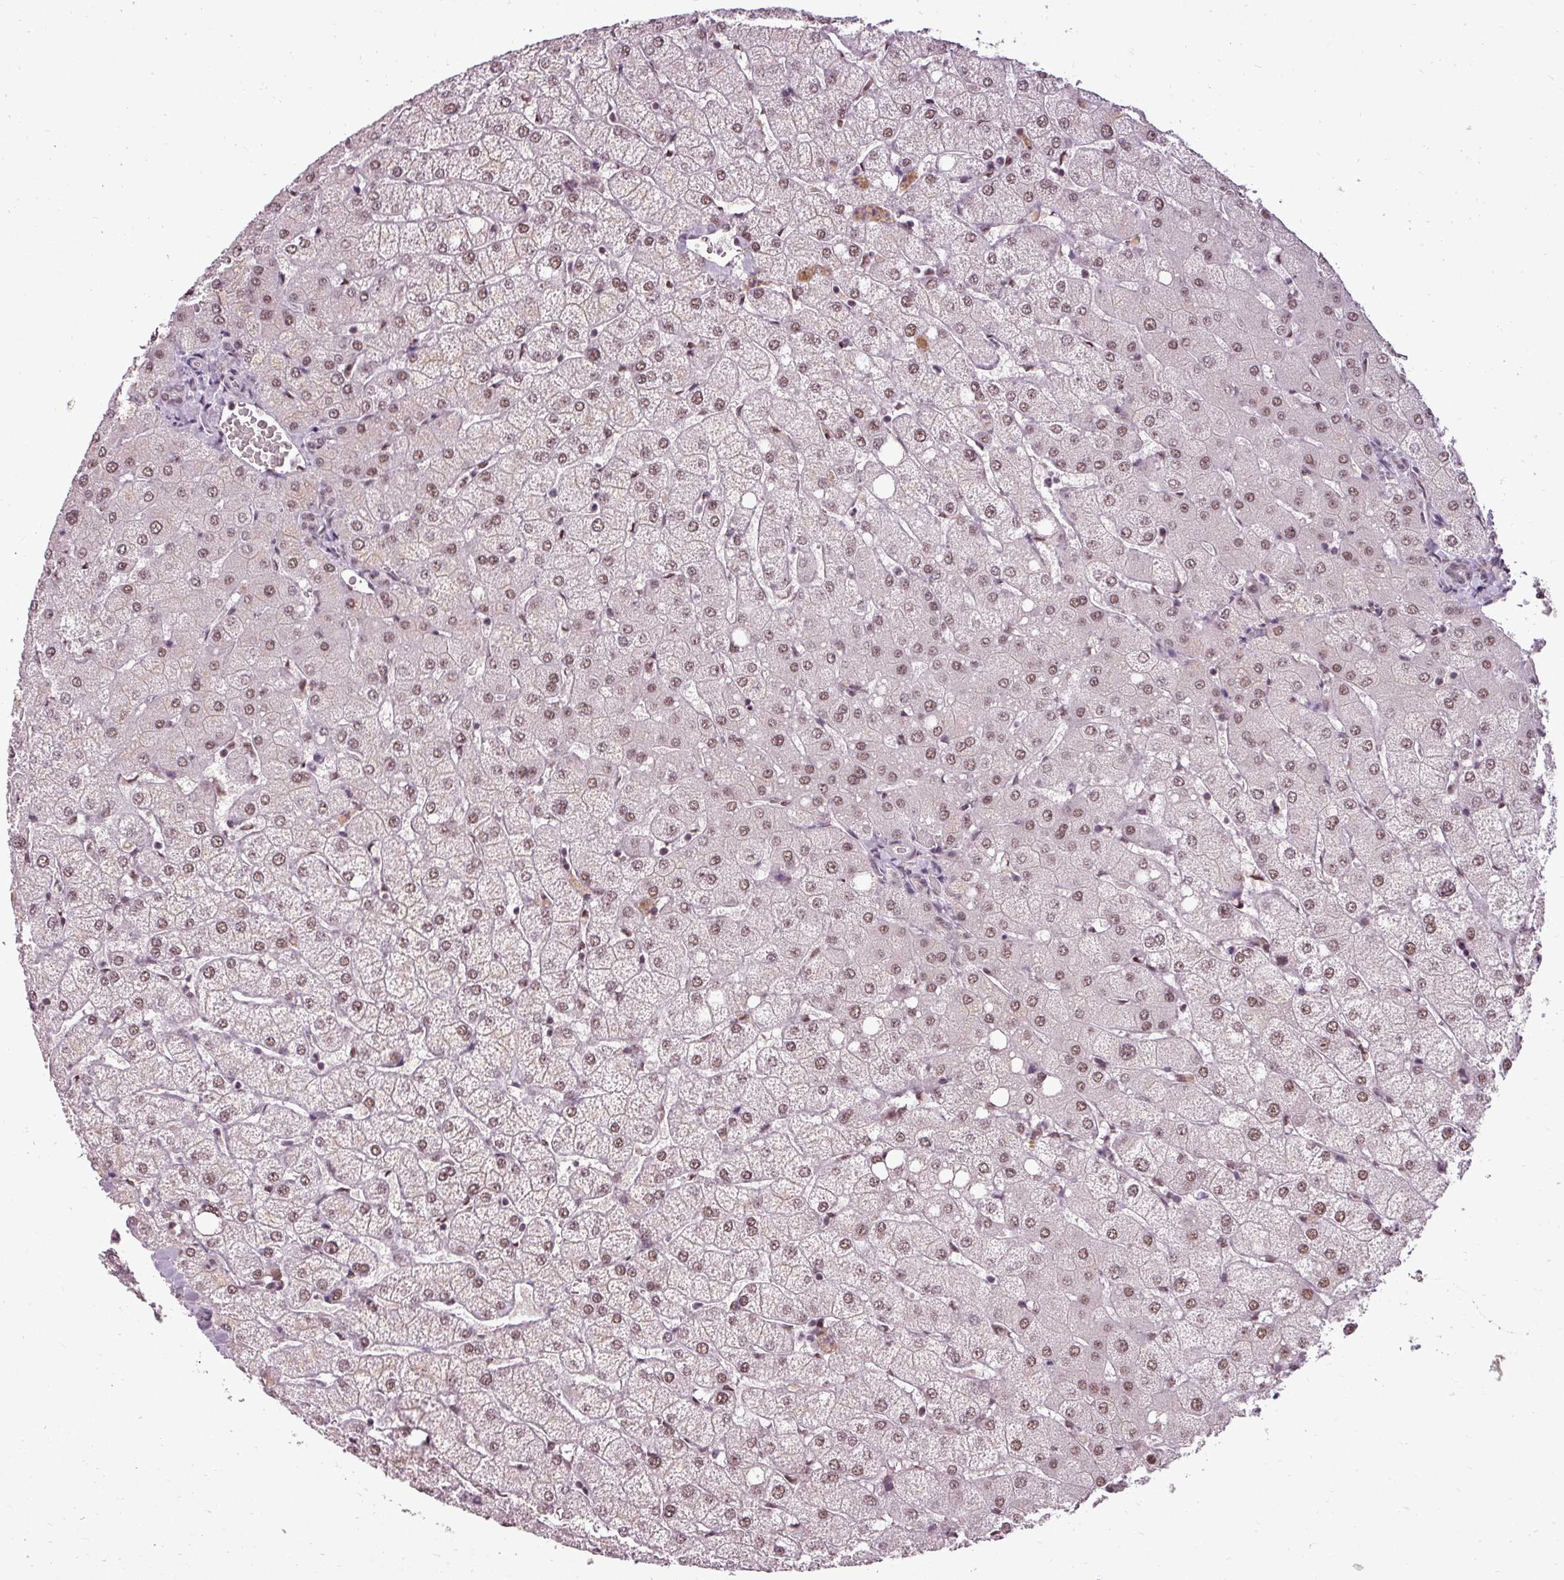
{"staining": {"intensity": "moderate", "quantity": ">75%", "location": "nuclear"}, "tissue": "liver", "cell_type": "Cholangiocytes", "image_type": "normal", "snomed": [{"axis": "morphology", "description": "Normal tissue, NOS"}, {"axis": "topography", "description": "Liver"}], "caption": "Liver was stained to show a protein in brown. There is medium levels of moderate nuclear positivity in approximately >75% of cholangiocytes. (Brightfield microscopy of DAB IHC at high magnification).", "gene": "BCAS3", "patient": {"sex": "female", "age": 54}}